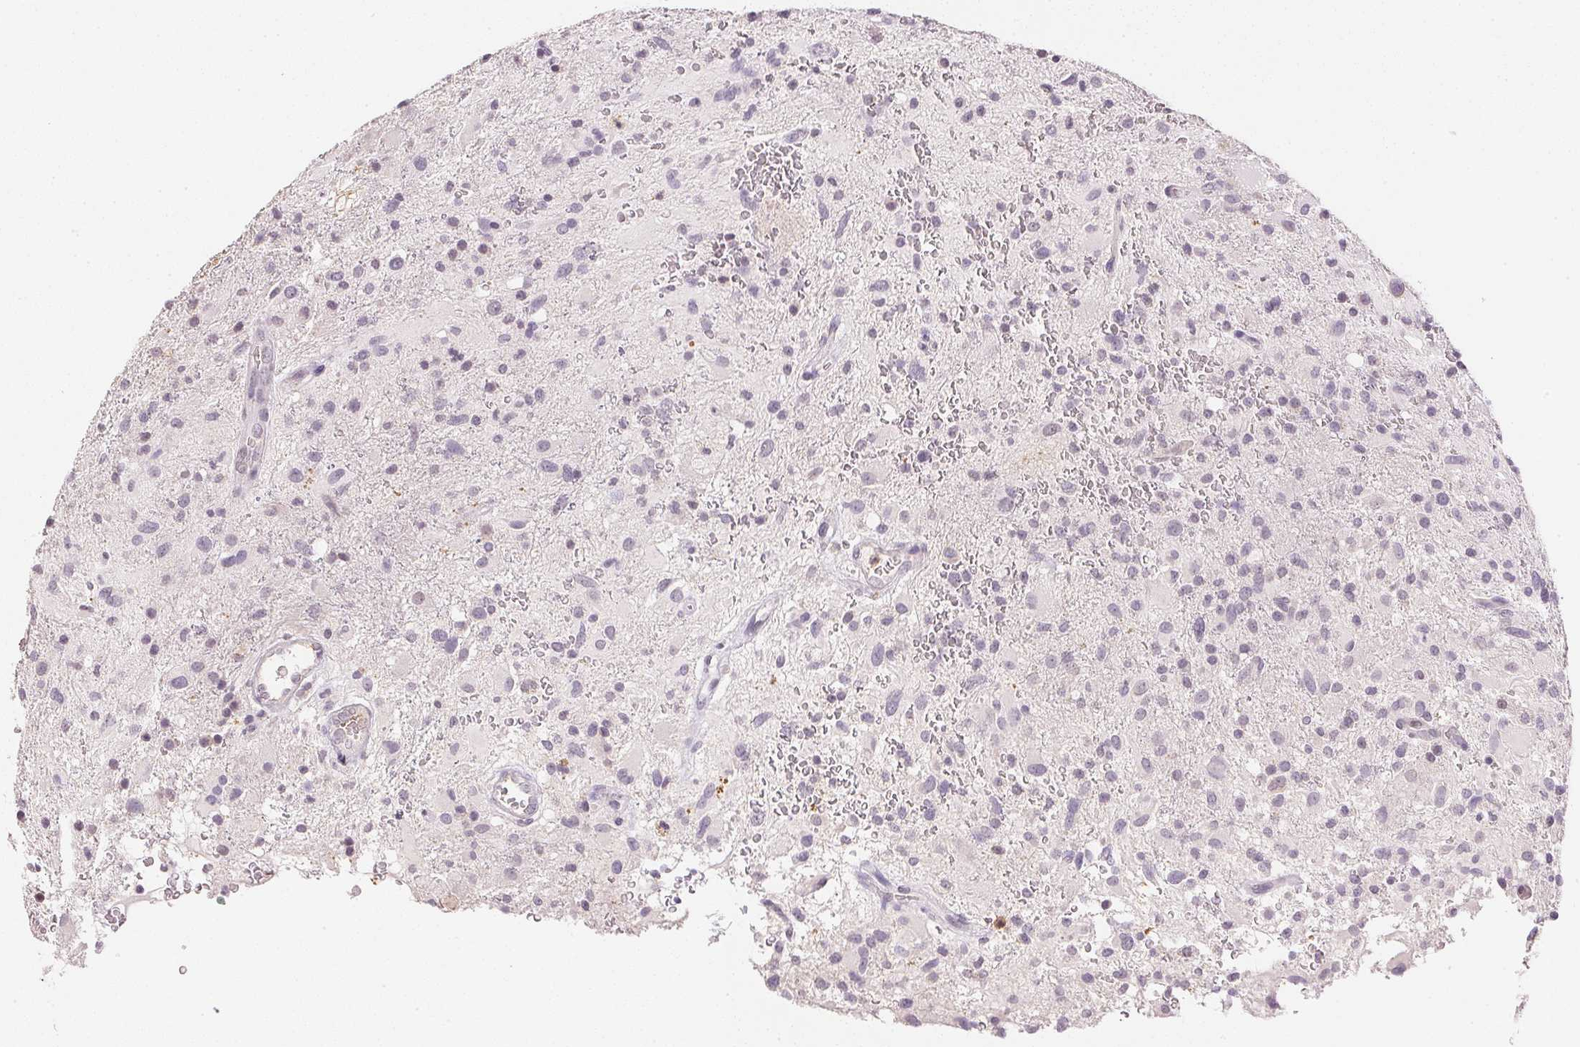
{"staining": {"intensity": "negative", "quantity": "none", "location": "none"}, "tissue": "glioma", "cell_type": "Tumor cells", "image_type": "cancer", "snomed": [{"axis": "morphology", "description": "Glioma, malignant, High grade"}, {"axis": "topography", "description": "Brain"}], "caption": "Human glioma stained for a protein using immunohistochemistry shows no staining in tumor cells.", "gene": "SMTN", "patient": {"sex": "male", "age": 53}}